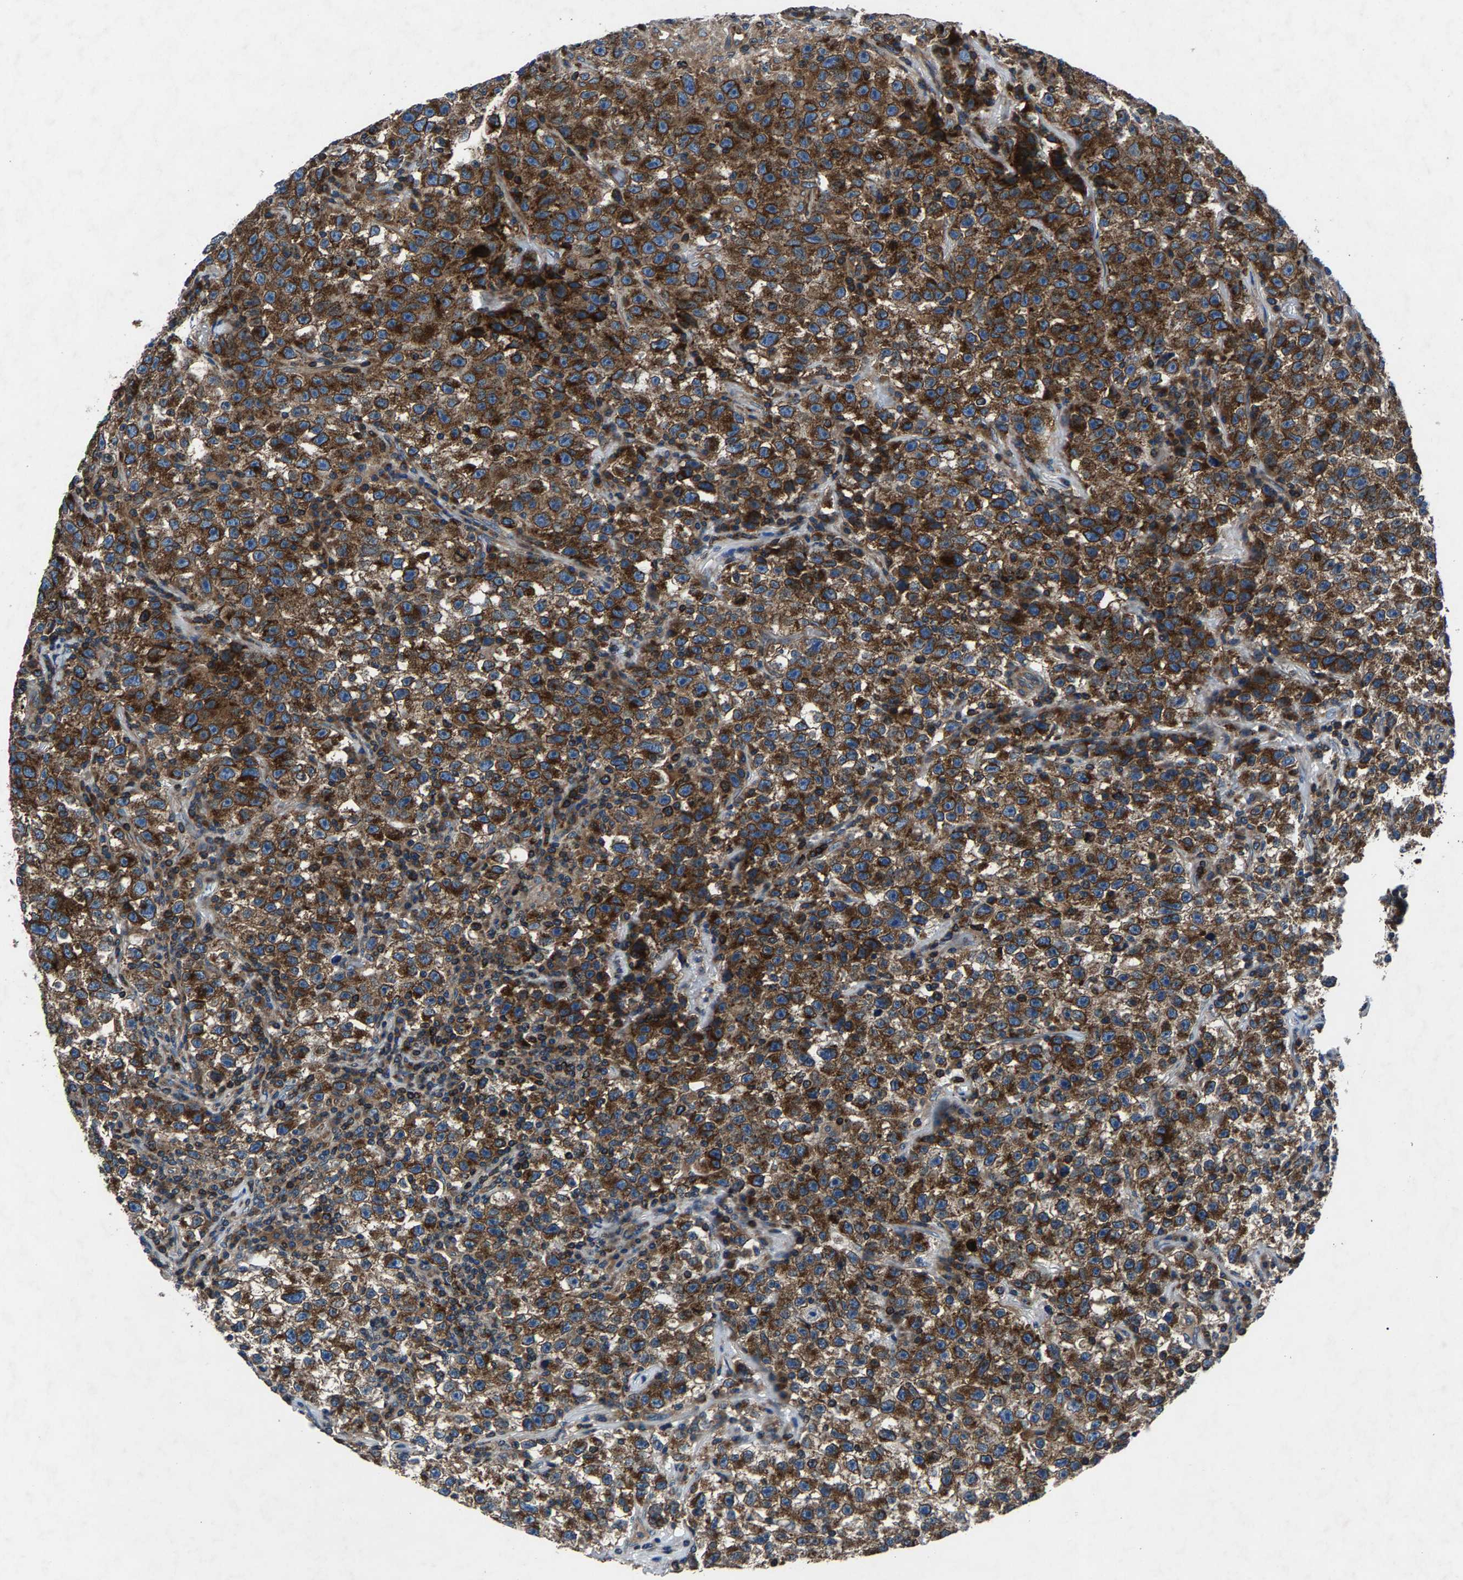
{"staining": {"intensity": "strong", "quantity": ">75%", "location": "cytoplasmic/membranous"}, "tissue": "testis cancer", "cell_type": "Tumor cells", "image_type": "cancer", "snomed": [{"axis": "morphology", "description": "Seminoma, NOS"}, {"axis": "topography", "description": "Testis"}], "caption": "DAB immunohistochemical staining of human testis cancer exhibits strong cytoplasmic/membranous protein staining in approximately >75% of tumor cells. Nuclei are stained in blue.", "gene": "LPCAT1", "patient": {"sex": "male", "age": 22}}